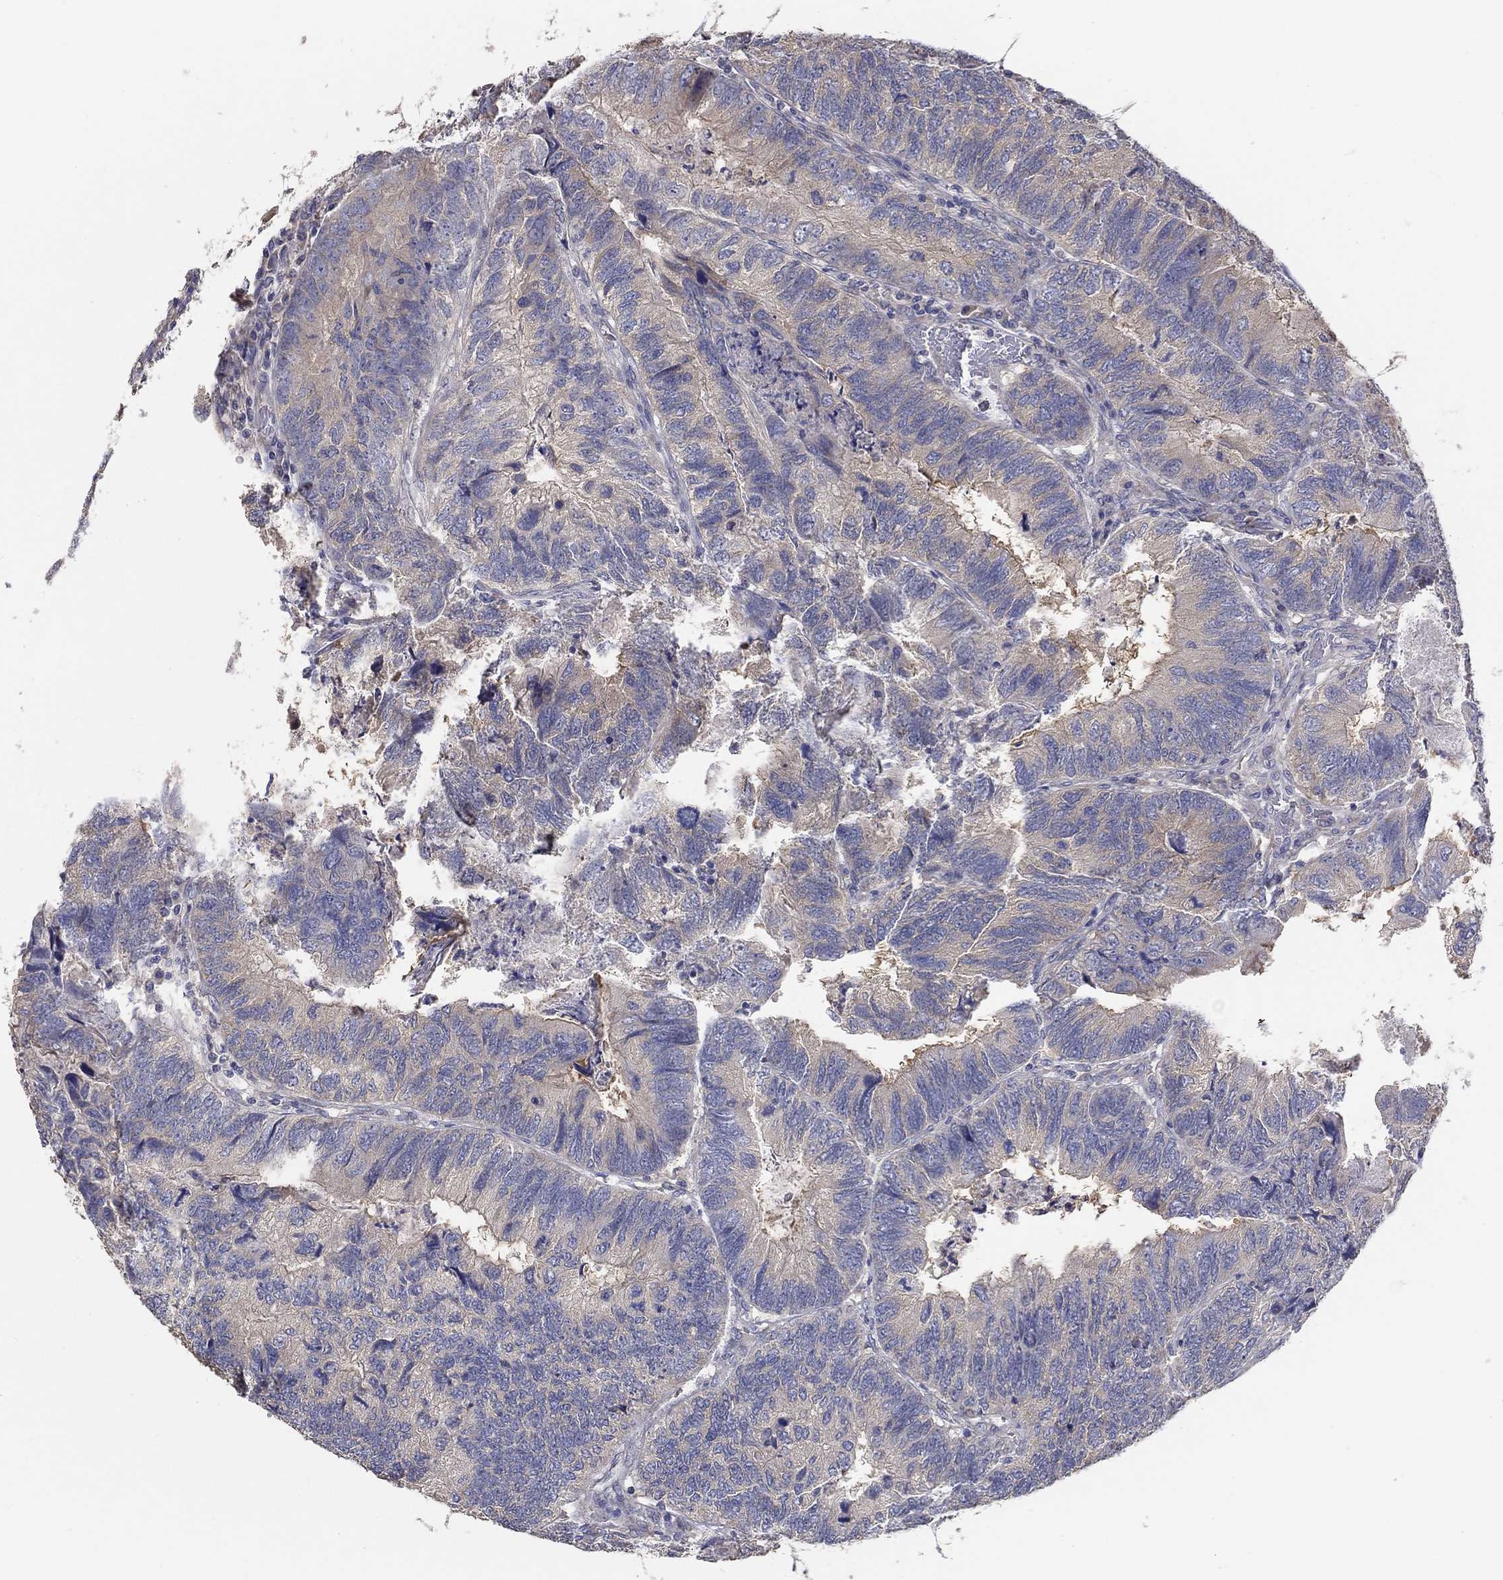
{"staining": {"intensity": "weak", "quantity": "<25%", "location": "cytoplasmic/membranous"}, "tissue": "colorectal cancer", "cell_type": "Tumor cells", "image_type": "cancer", "snomed": [{"axis": "morphology", "description": "Adenocarcinoma, NOS"}, {"axis": "topography", "description": "Colon"}], "caption": "Tumor cells are negative for brown protein staining in colorectal cancer. (DAB IHC visualized using brightfield microscopy, high magnification).", "gene": "DOCK3", "patient": {"sex": "female", "age": 67}}